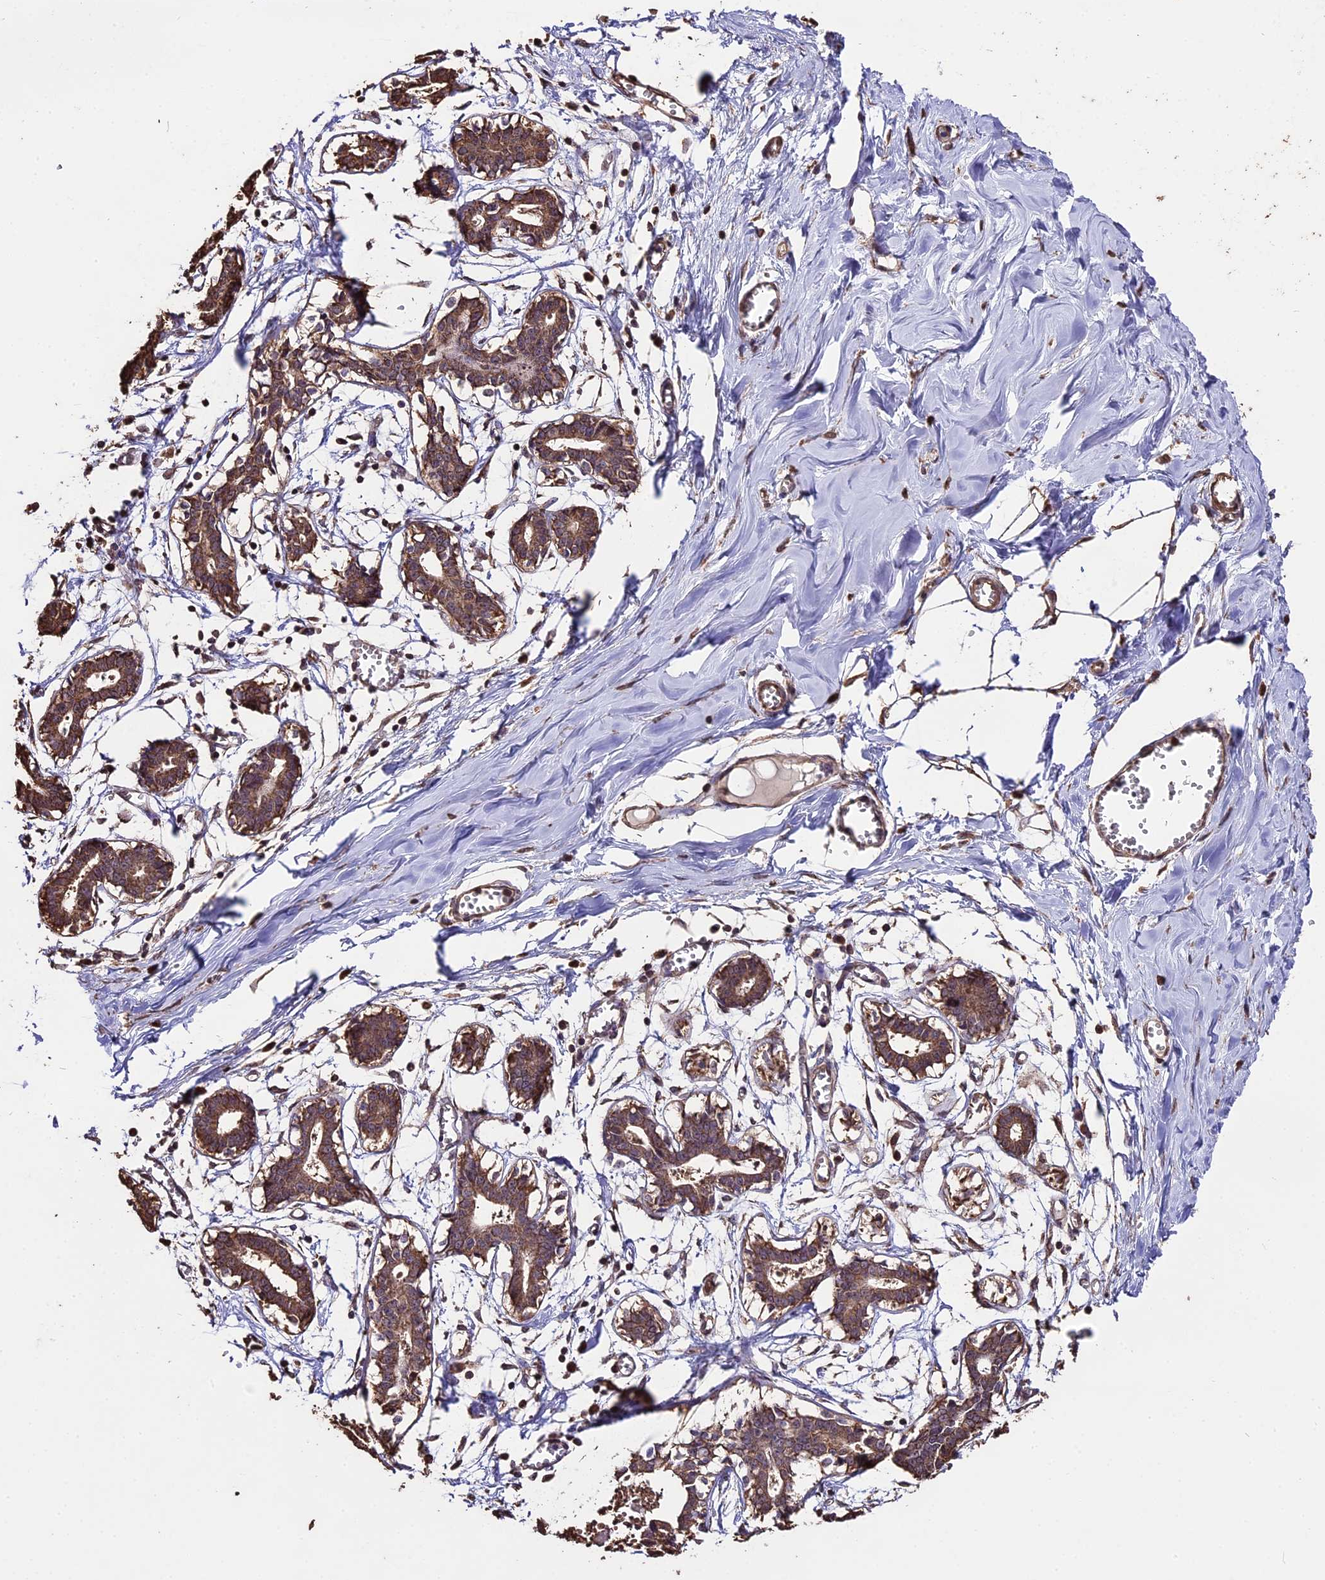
{"staining": {"intensity": "negative", "quantity": "none", "location": "none"}, "tissue": "breast", "cell_type": "Adipocytes", "image_type": "normal", "snomed": [{"axis": "morphology", "description": "Normal tissue, NOS"}, {"axis": "topography", "description": "Breast"}], "caption": "High power microscopy micrograph of an immunohistochemistry photomicrograph of benign breast, revealing no significant staining in adipocytes.", "gene": "PGPEP1L", "patient": {"sex": "female", "age": 27}}